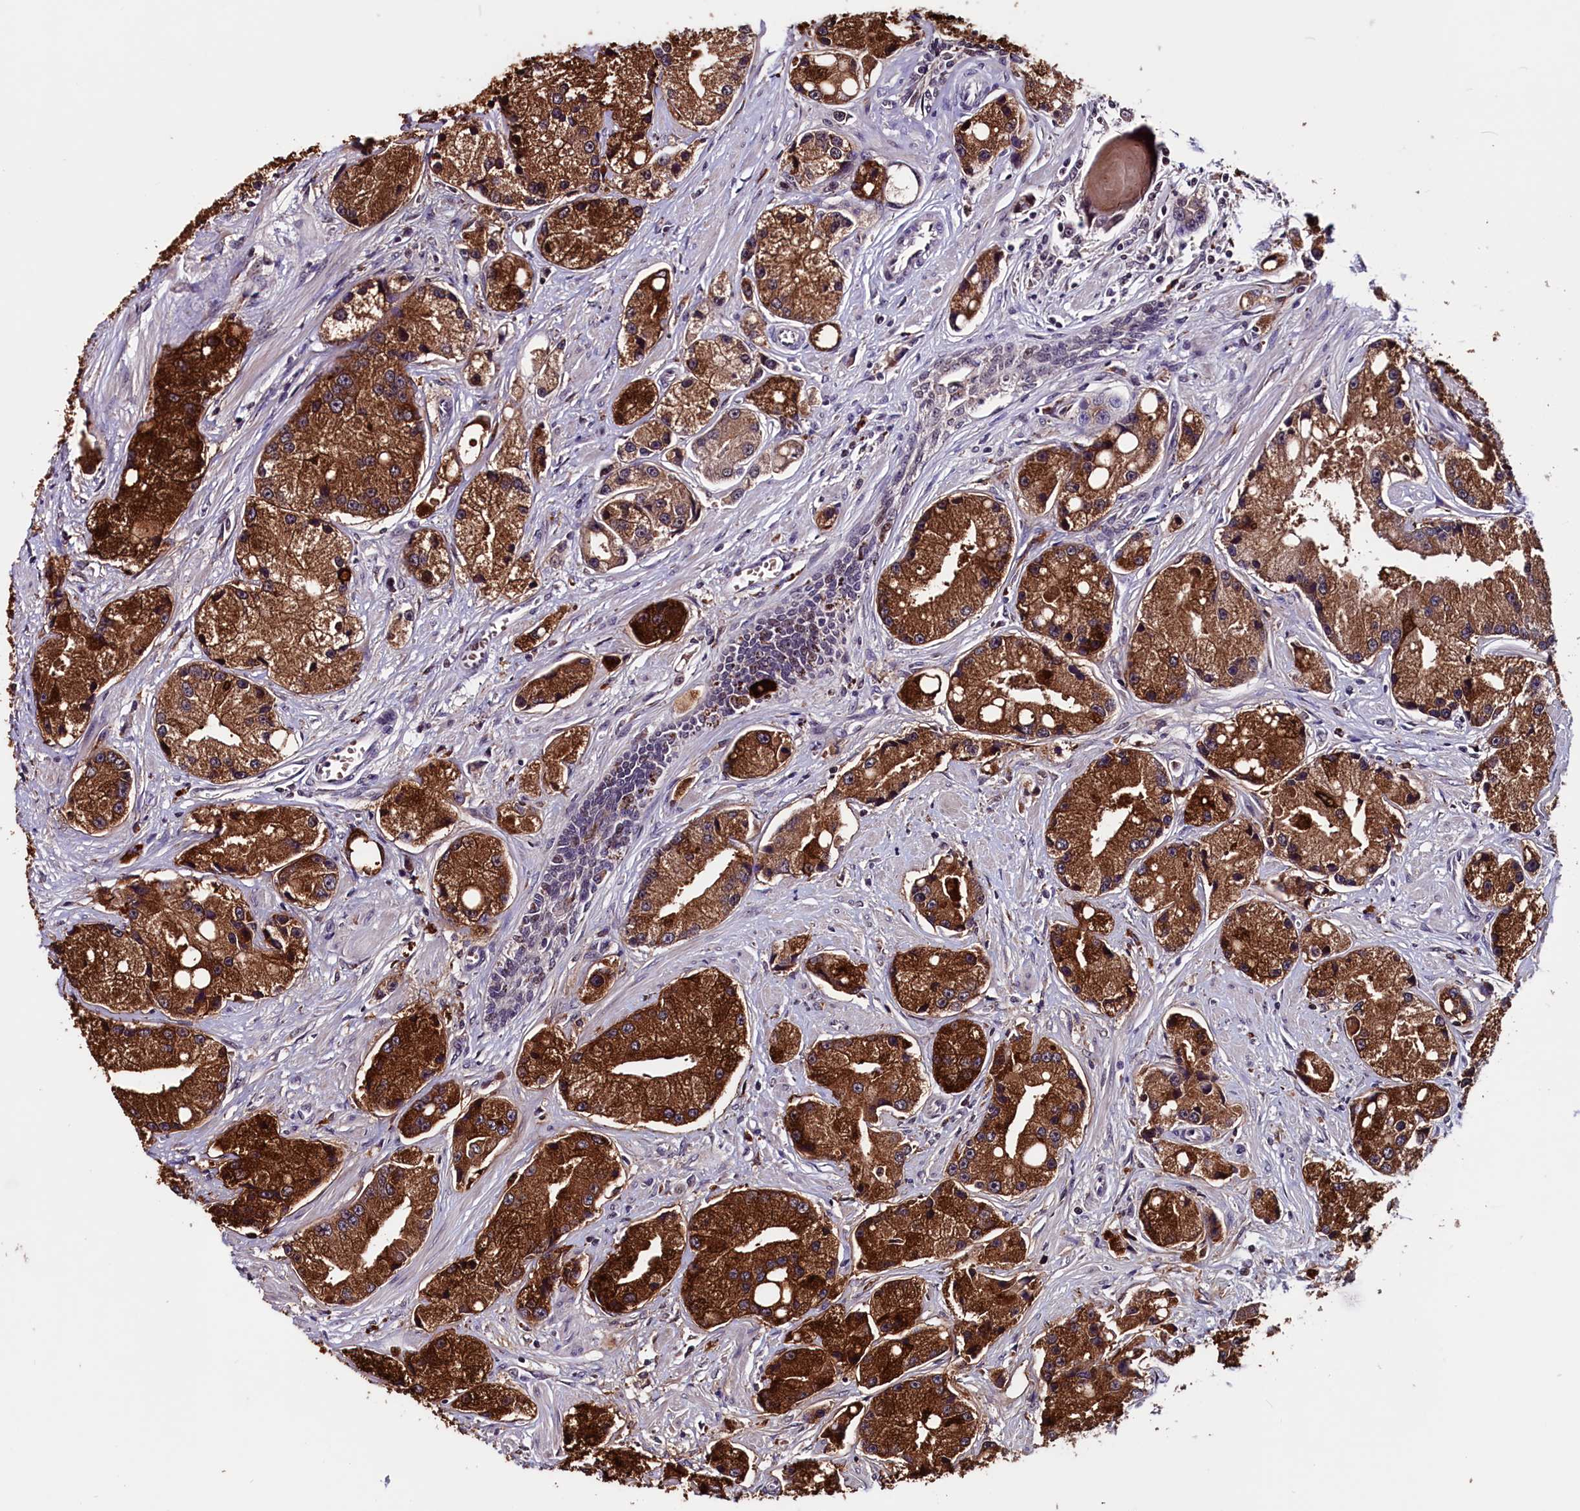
{"staining": {"intensity": "strong", "quantity": ">75%", "location": "cytoplasmic/membranous"}, "tissue": "prostate cancer", "cell_type": "Tumor cells", "image_type": "cancer", "snomed": [{"axis": "morphology", "description": "Adenocarcinoma, High grade"}, {"axis": "topography", "description": "Prostate"}], "caption": "A brown stain shows strong cytoplasmic/membranous staining of a protein in human prostate cancer tumor cells.", "gene": "RNMT", "patient": {"sex": "male", "age": 74}}